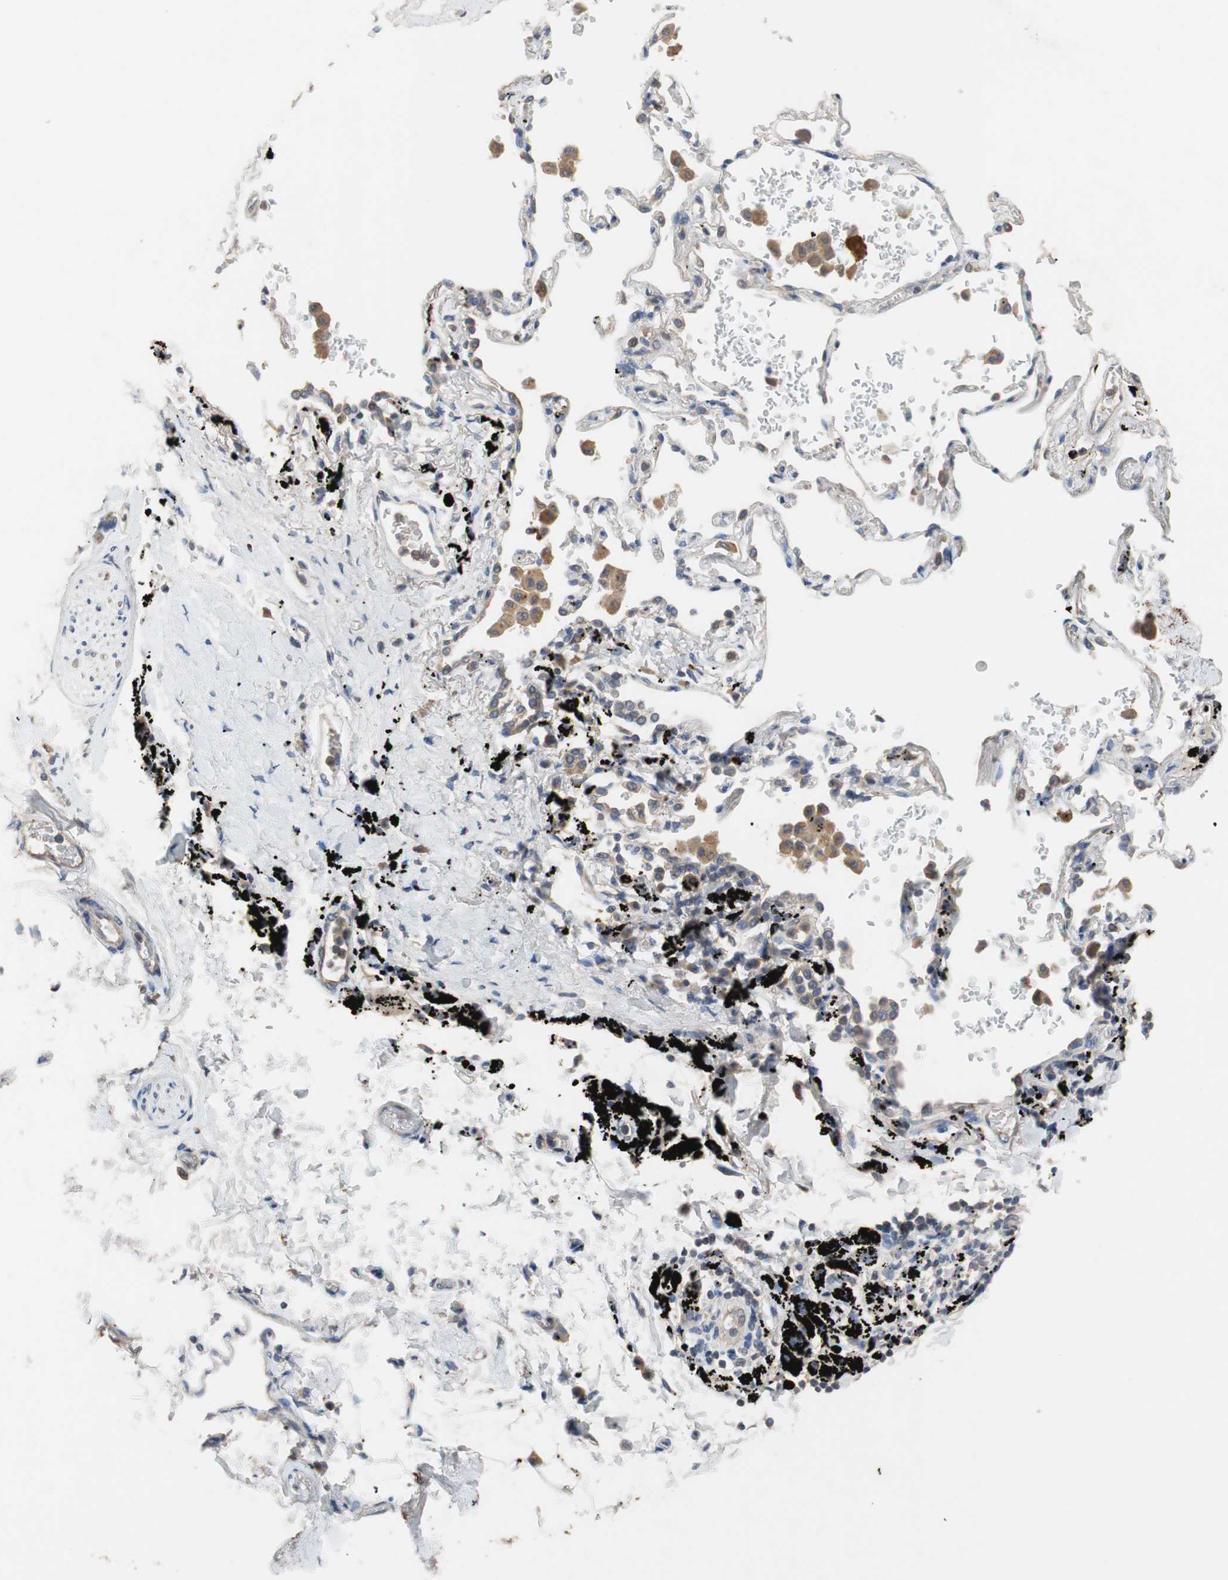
{"staining": {"intensity": "moderate", "quantity": "<25%", "location": "cytoplasmic/membranous"}, "tissue": "adipose tissue", "cell_type": "Adipocytes", "image_type": "normal", "snomed": [{"axis": "morphology", "description": "Normal tissue, NOS"}, {"axis": "topography", "description": "Cartilage tissue"}, {"axis": "topography", "description": "Bronchus"}], "caption": "Brown immunohistochemical staining in benign adipose tissue shows moderate cytoplasmic/membranous positivity in approximately <25% of adipocytes.", "gene": "ADAP1", "patient": {"sex": "female", "age": 73}}